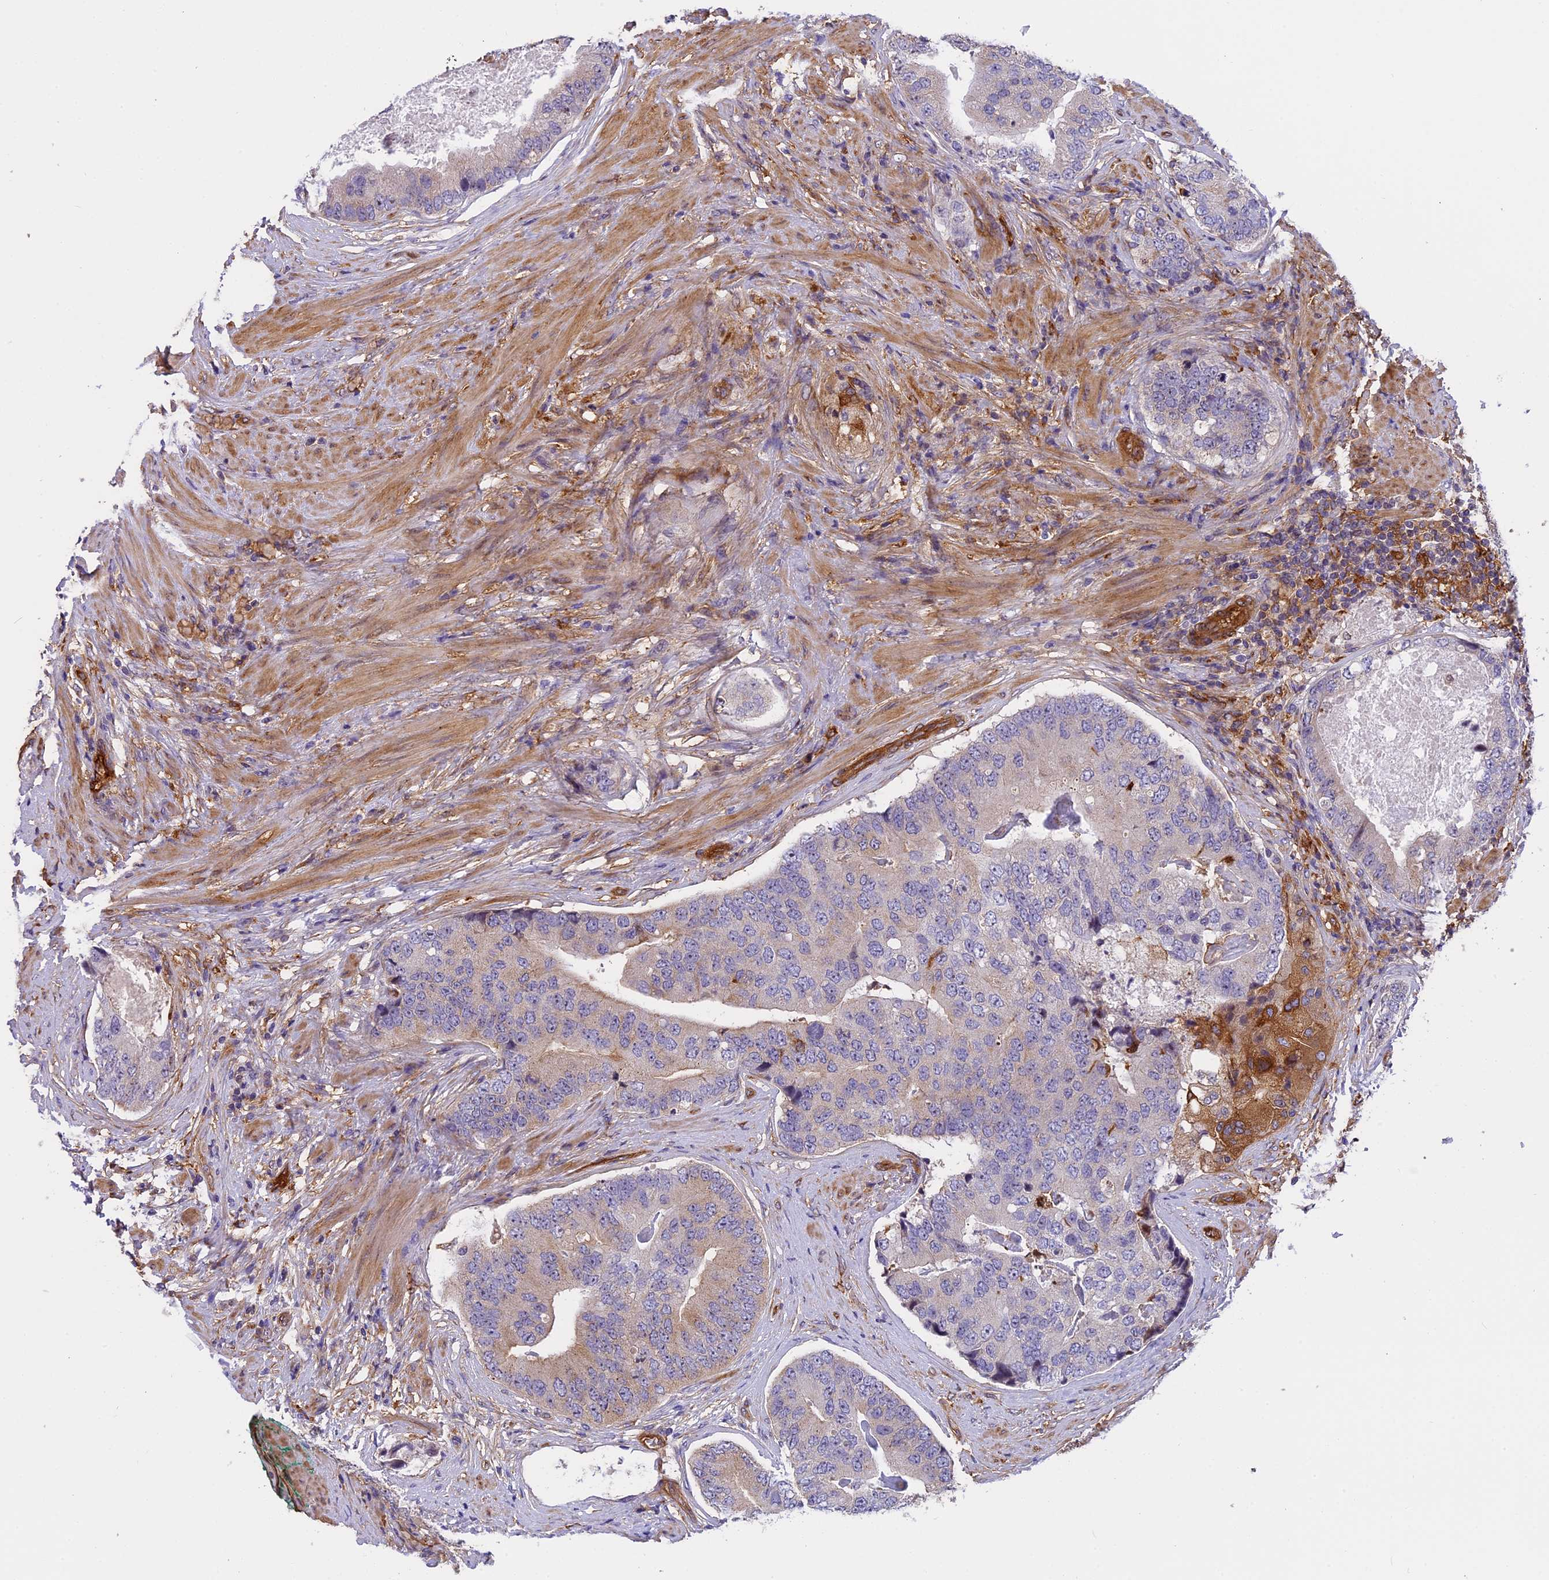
{"staining": {"intensity": "weak", "quantity": "<25%", "location": "cytoplasmic/membranous"}, "tissue": "prostate cancer", "cell_type": "Tumor cells", "image_type": "cancer", "snomed": [{"axis": "morphology", "description": "Adenocarcinoma, High grade"}, {"axis": "topography", "description": "Prostate"}], "caption": "Immunohistochemistry of adenocarcinoma (high-grade) (prostate) exhibits no staining in tumor cells.", "gene": "EHBP1L1", "patient": {"sex": "male", "age": 70}}